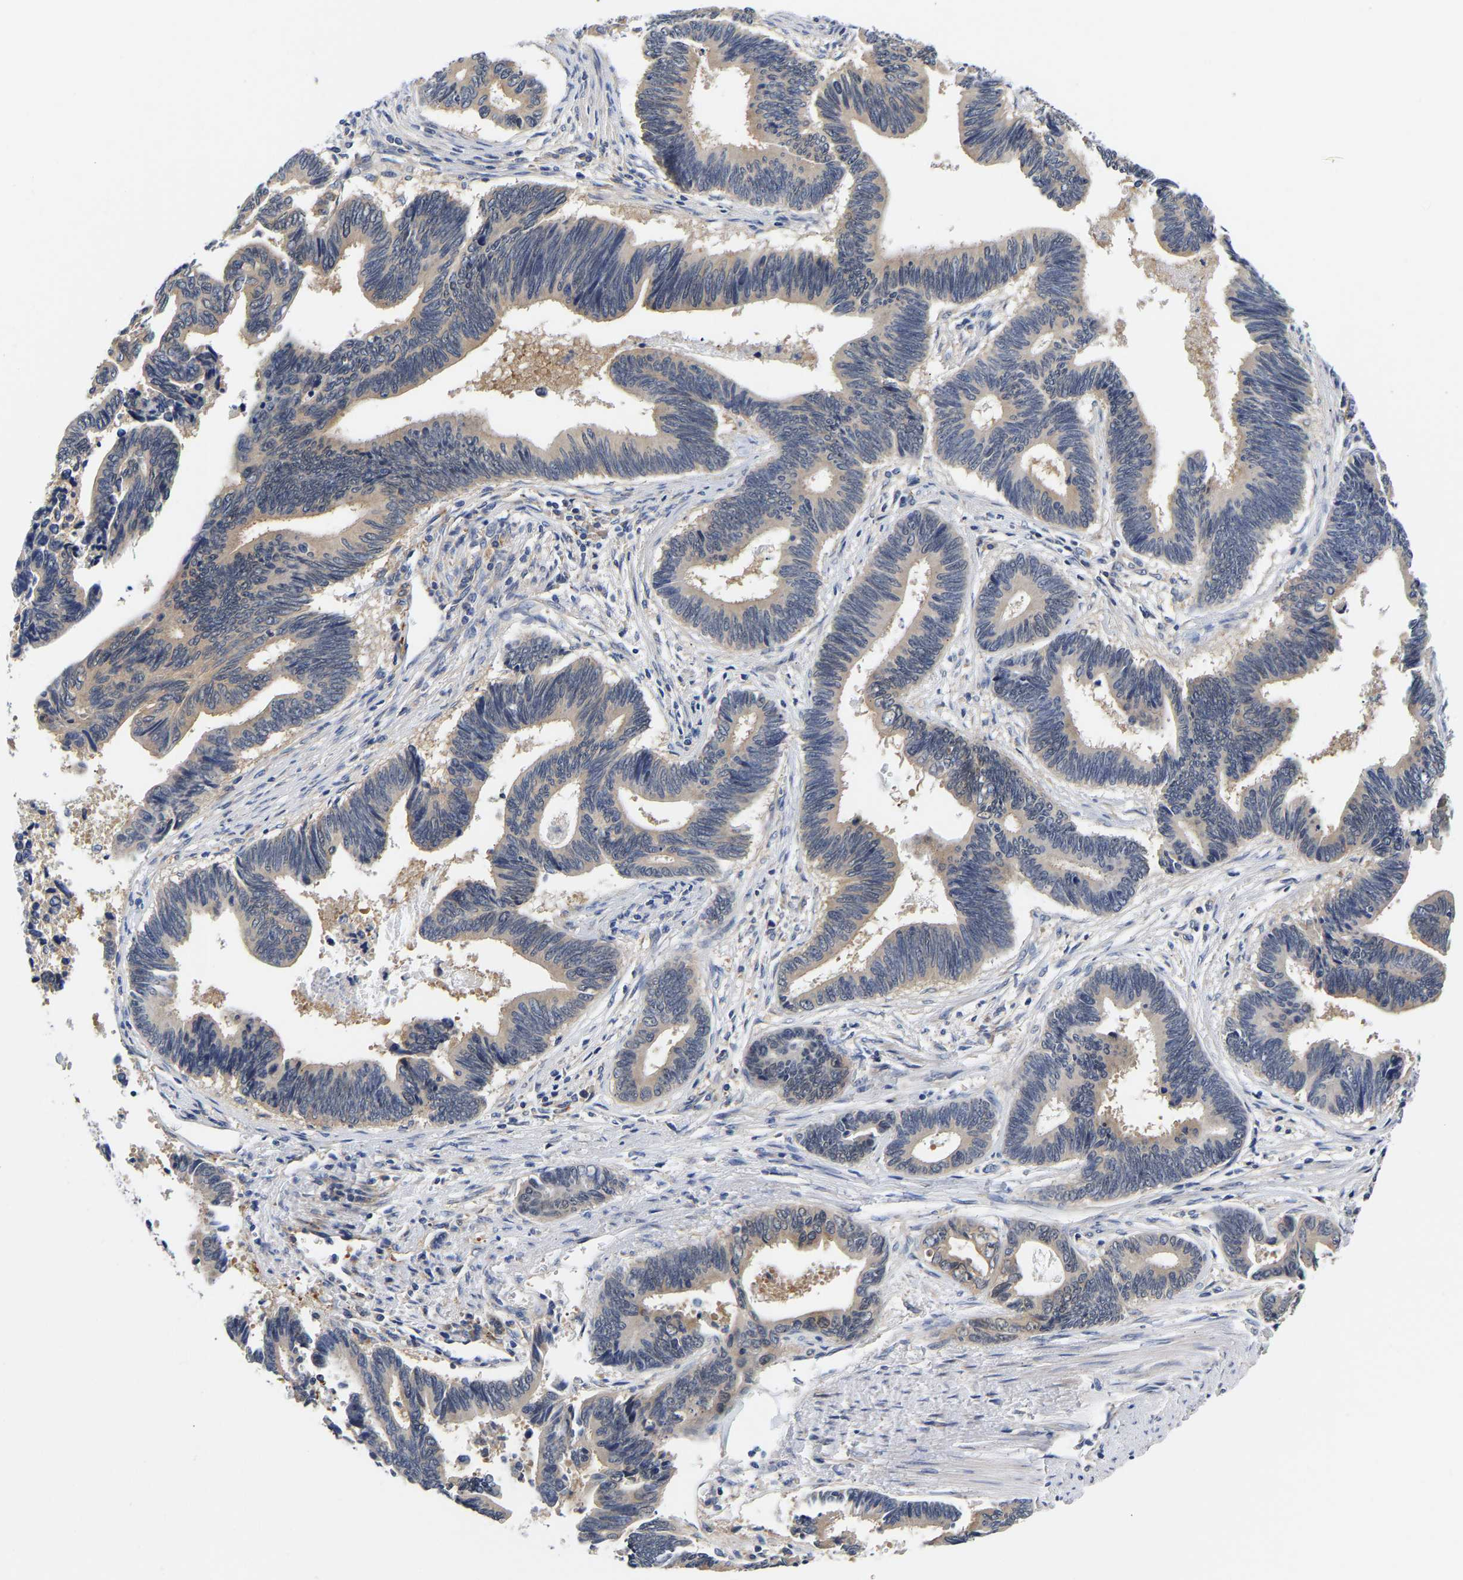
{"staining": {"intensity": "weak", "quantity": "25%-75%", "location": "cytoplasmic/membranous"}, "tissue": "pancreatic cancer", "cell_type": "Tumor cells", "image_type": "cancer", "snomed": [{"axis": "morphology", "description": "Adenocarcinoma, NOS"}, {"axis": "topography", "description": "Pancreas"}], "caption": "Weak cytoplasmic/membranous positivity is identified in approximately 25%-75% of tumor cells in pancreatic cancer. (IHC, brightfield microscopy, high magnification).", "gene": "CCDC6", "patient": {"sex": "female", "age": 70}}